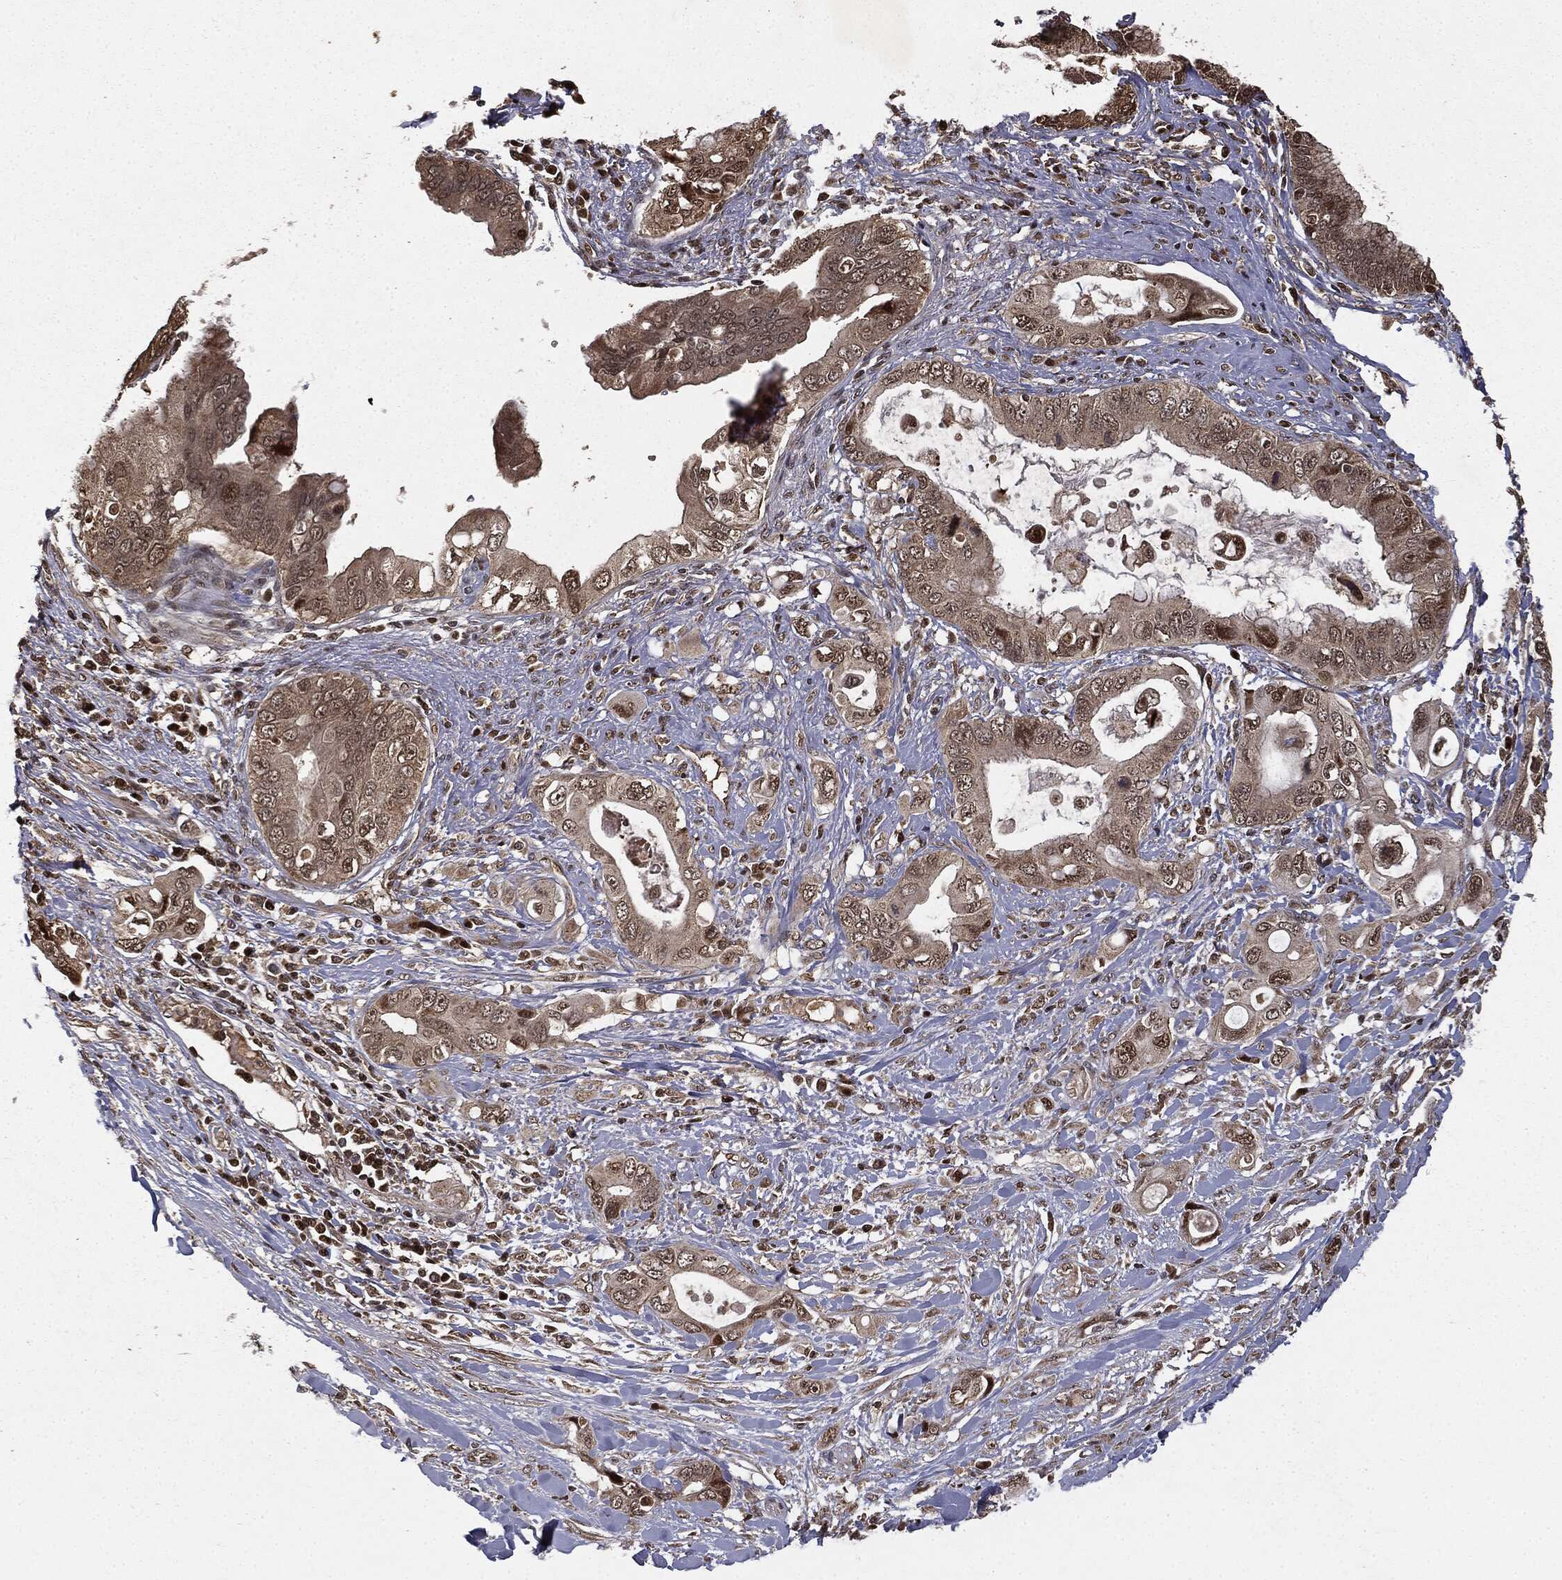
{"staining": {"intensity": "moderate", "quantity": ">75%", "location": "cytoplasmic/membranous,nuclear"}, "tissue": "pancreatic cancer", "cell_type": "Tumor cells", "image_type": "cancer", "snomed": [{"axis": "morphology", "description": "Adenocarcinoma, NOS"}, {"axis": "topography", "description": "Pancreas"}], "caption": "Protein analysis of pancreatic cancer tissue reveals moderate cytoplasmic/membranous and nuclear staining in approximately >75% of tumor cells.", "gene": "ZNHIT6", "patient": {"sex": "female", "age": 56}}